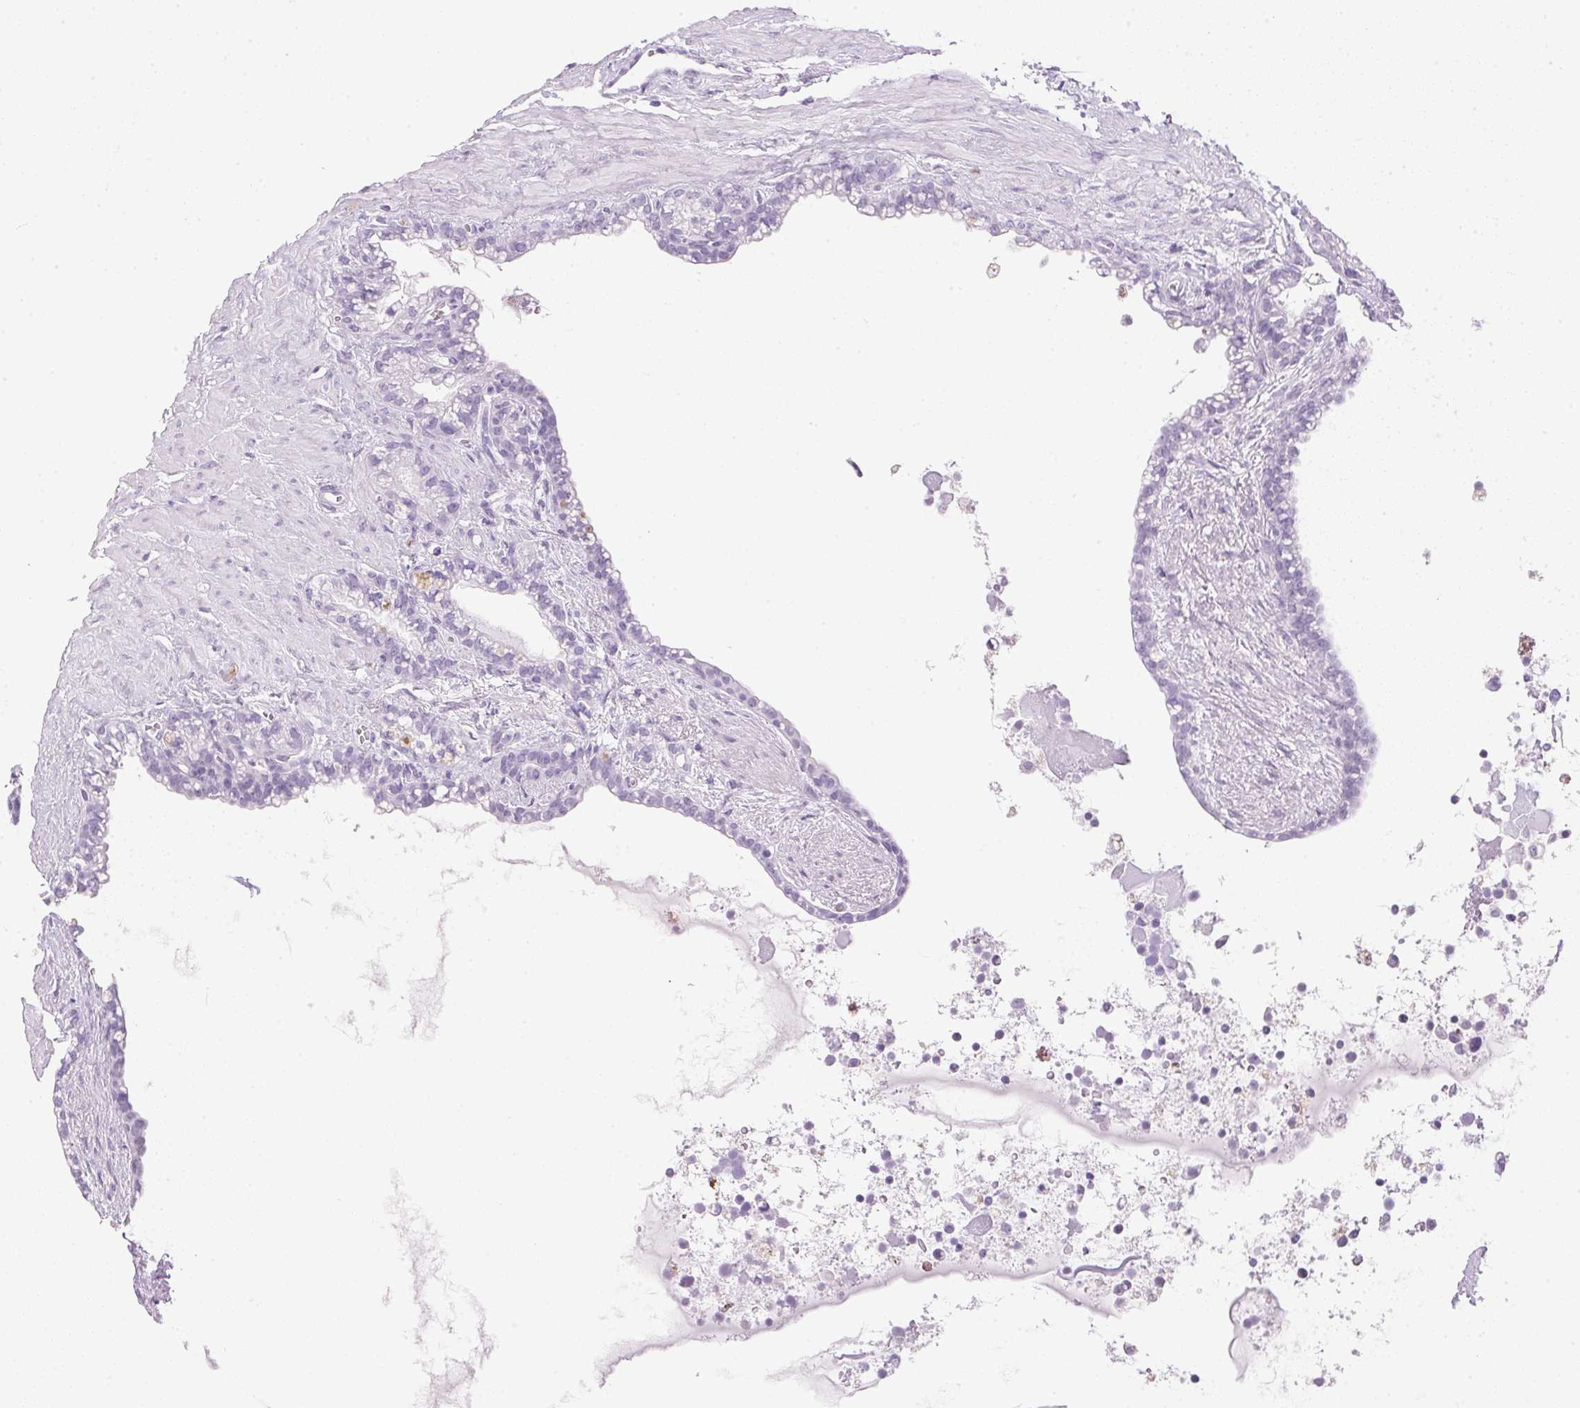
{"staining": {"intensity": "negative", "quantity": "none", "location": "none"}, "tissue": "seminal vesicle", "cell_type": "Glandular cells", "image_type": "normal", "snomed": [{"axis": "morphology", "description": "Normal tissue, NOS"}, {"axis": "topography", "description": "Seminal veicle"}], "caption": "Human seminal vesicle stained for a protein using IHC reveals no staining in glandular cells.", "gene": "IGFBP1", "patient": {"sex": "male", "age": 76}}